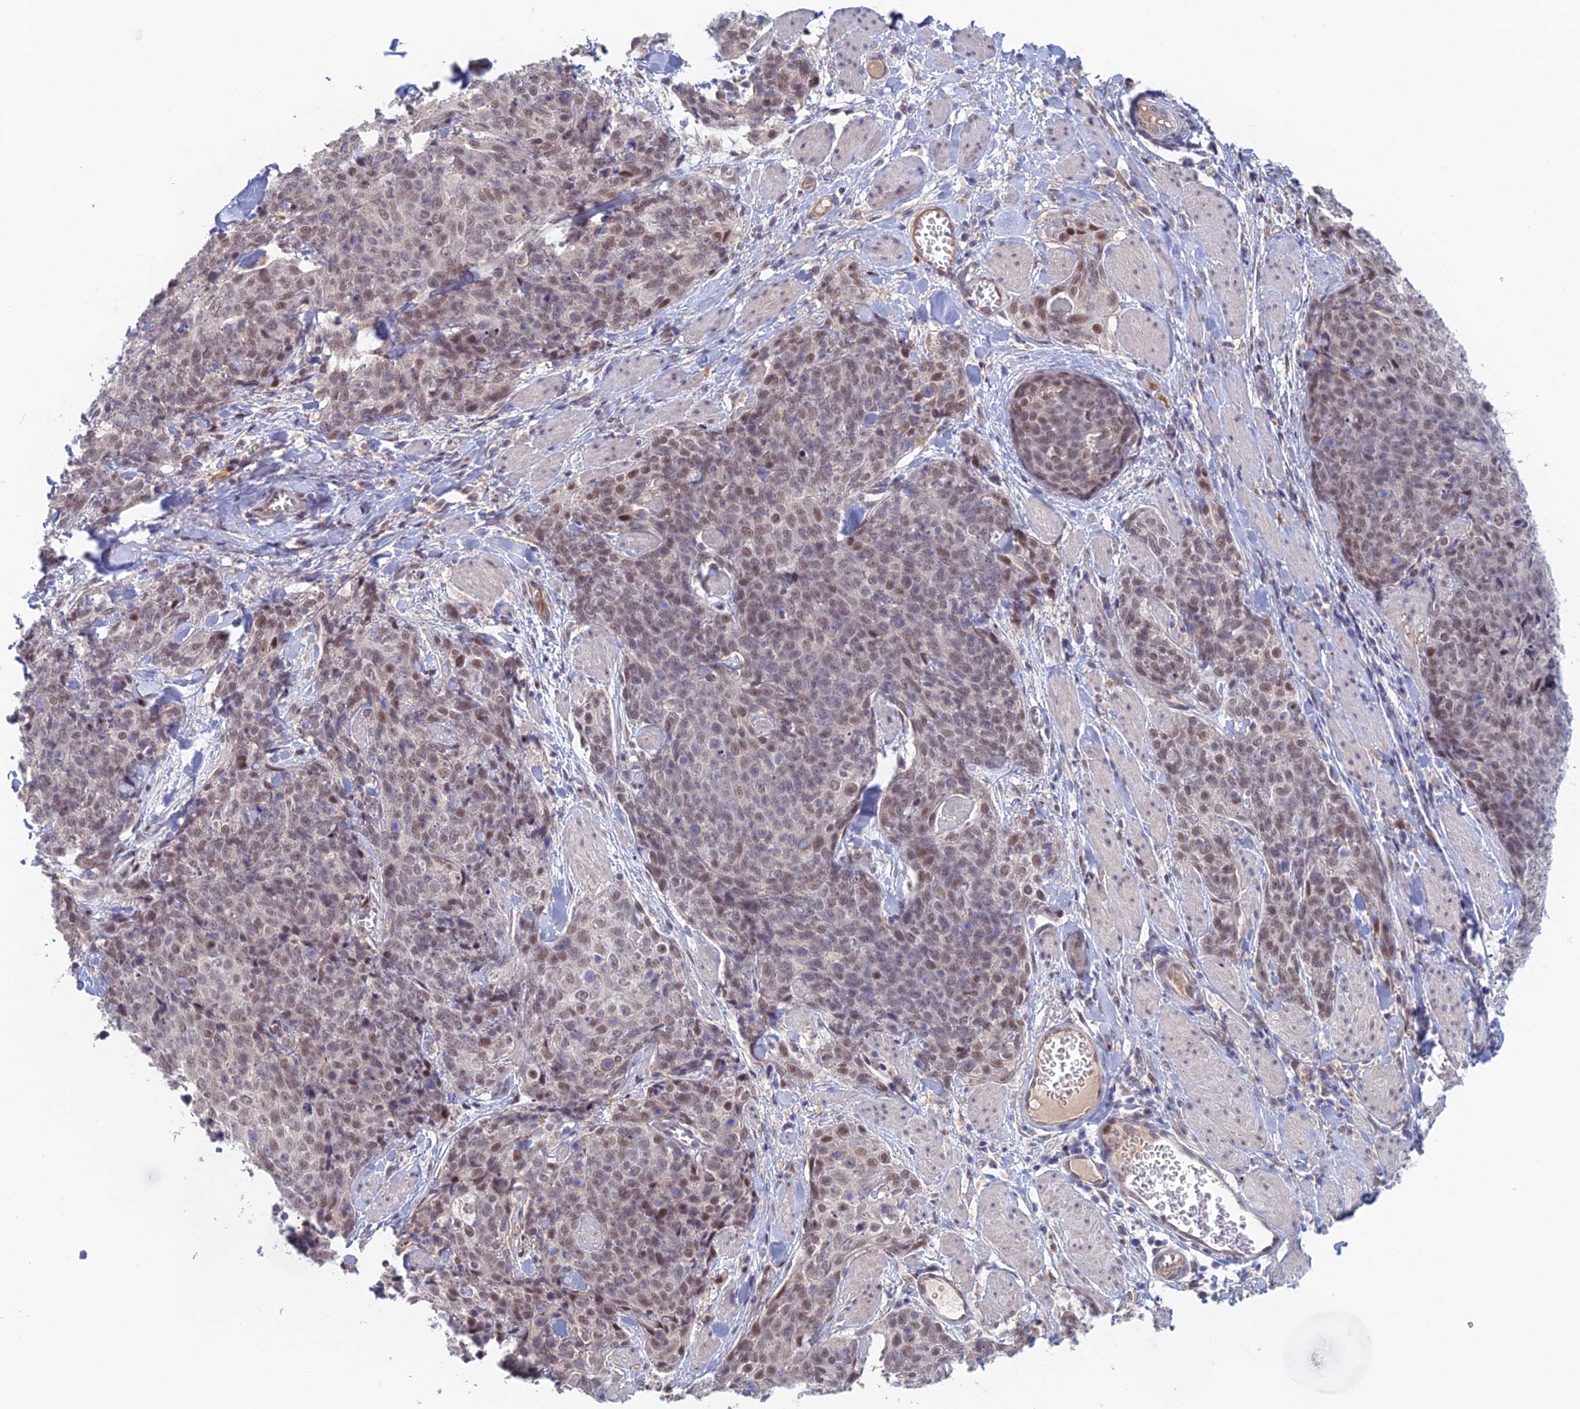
{"staining": {"intensity": "moderate", "quantity": "25%-75%", "location": "nuclear"}, "tissue": "skin cancer", "cell_type": "Tumor cells", "image_type": "cancer", "snomed": [{"axis": "morphology", "description": "Squamous cell carcinoma, NOS"}, {"axis": "topography", "description": "Skin"}, {"axis": "topography", "description": "Vulva"}], "caption": "The photomicrograph reveals immunohistochemical staining of skin cancer. There is moderate nuclear staining is present in approximately 25%-75% of tumor cells.", "gene": "ZUP1", "patient": {"sex": "female", "age": 85}}